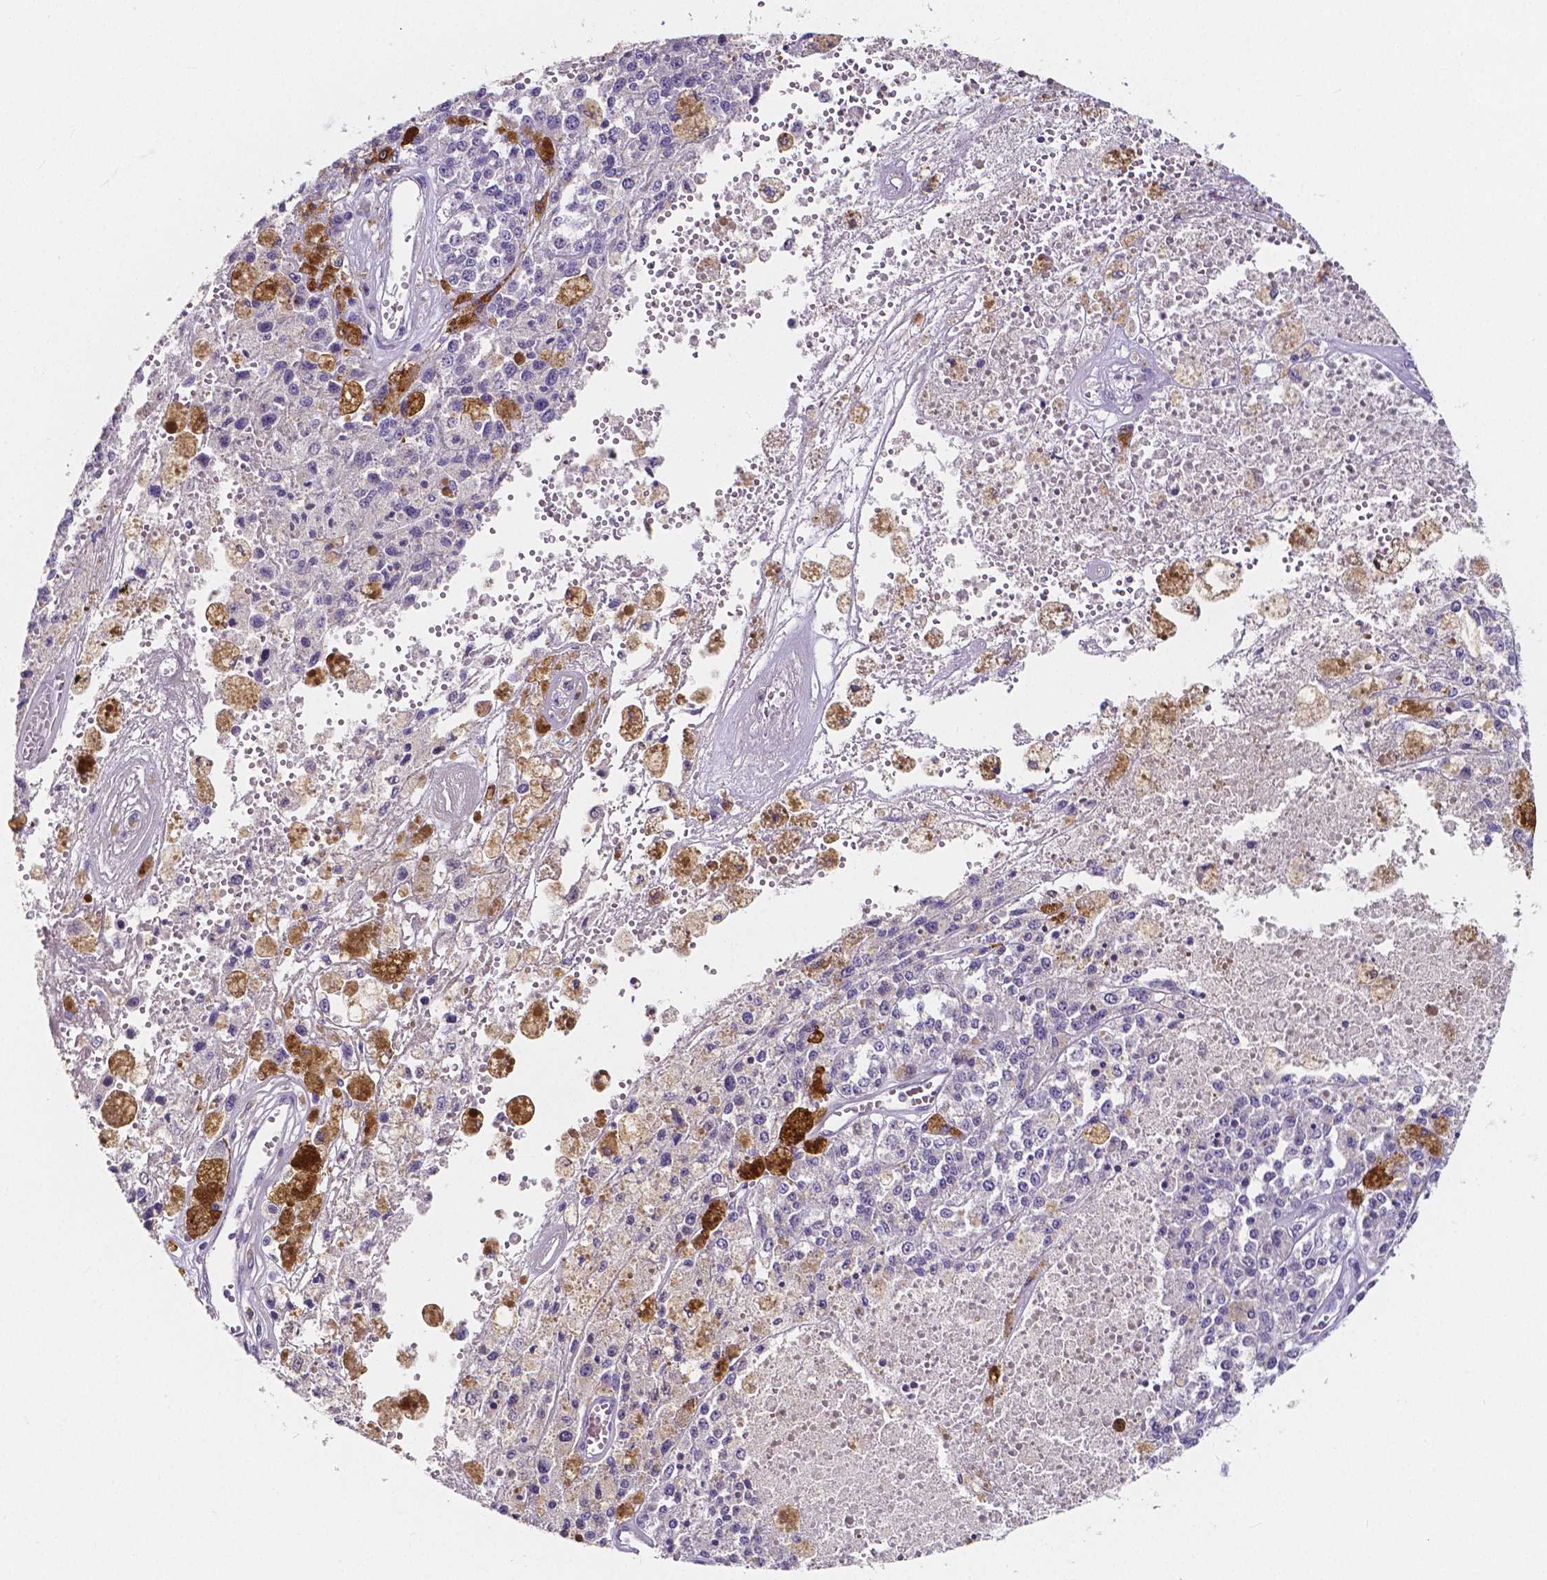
{"staining": {"intensity": "negative", "quantity": "none", "location": "none"}, "tissue": "melanoma", "cell_type": "Tumor cells", "image_type": "cancer", "snomed": [{"axis": "morphology", "description": "Malignant melanoma, Metastatic site"}, {"axis": "topography", "description": "Lymph node"}], "caption": "Immunohistochemistry (IHC) of melanoma displays no staining in tumor cells. (Stains: DAB (3,3'-diaminobenzidine) immunohistochemistry (IHC) with hematoxylin counter stain, Microscopy: brightfield microscopy at high magnification).", "gene": "ACP5", "patient": {"sex": "female", "age": 64}}